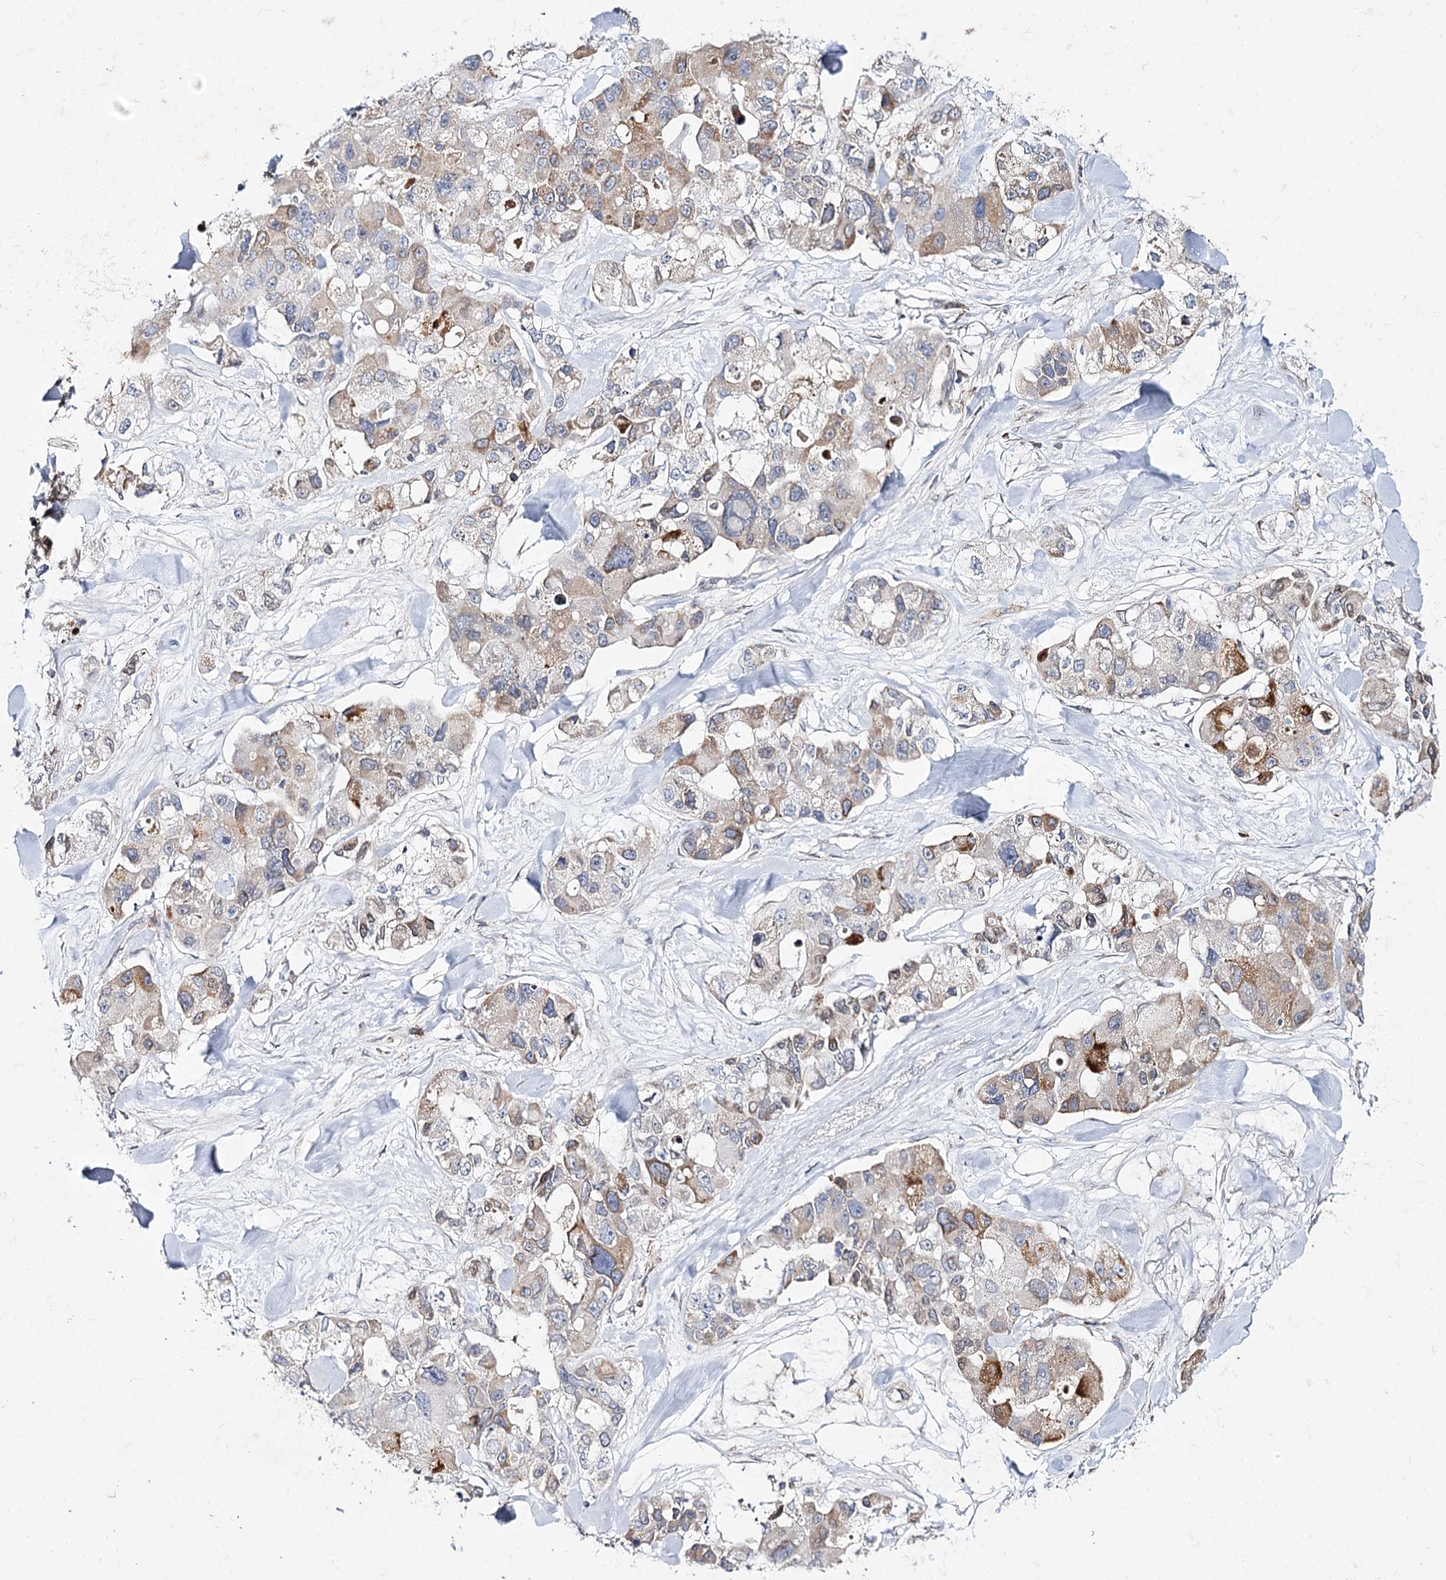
{"staining": {"intensity": "moderate", "quantity": "<25%", "location": "cytoplasmic/membranous"}, "tissue": "lung cancer", "cell_type": "Tumor cells", "image_type": "cancer", "snomed": [{"axis": "morphology", "description": "Adenocarcinoma, NOS"}, {"axis": "topography", "description": "Lung"}], "caption": "High-power microscopy captured an IHC histopathology image of adenocarcinoma (lung), revealing moderate cytoplasmic/membranous expression in approximately <25% of tumor cells.", "gene": "C11orf80", "patient": {"sex": "female", "age": 54}}